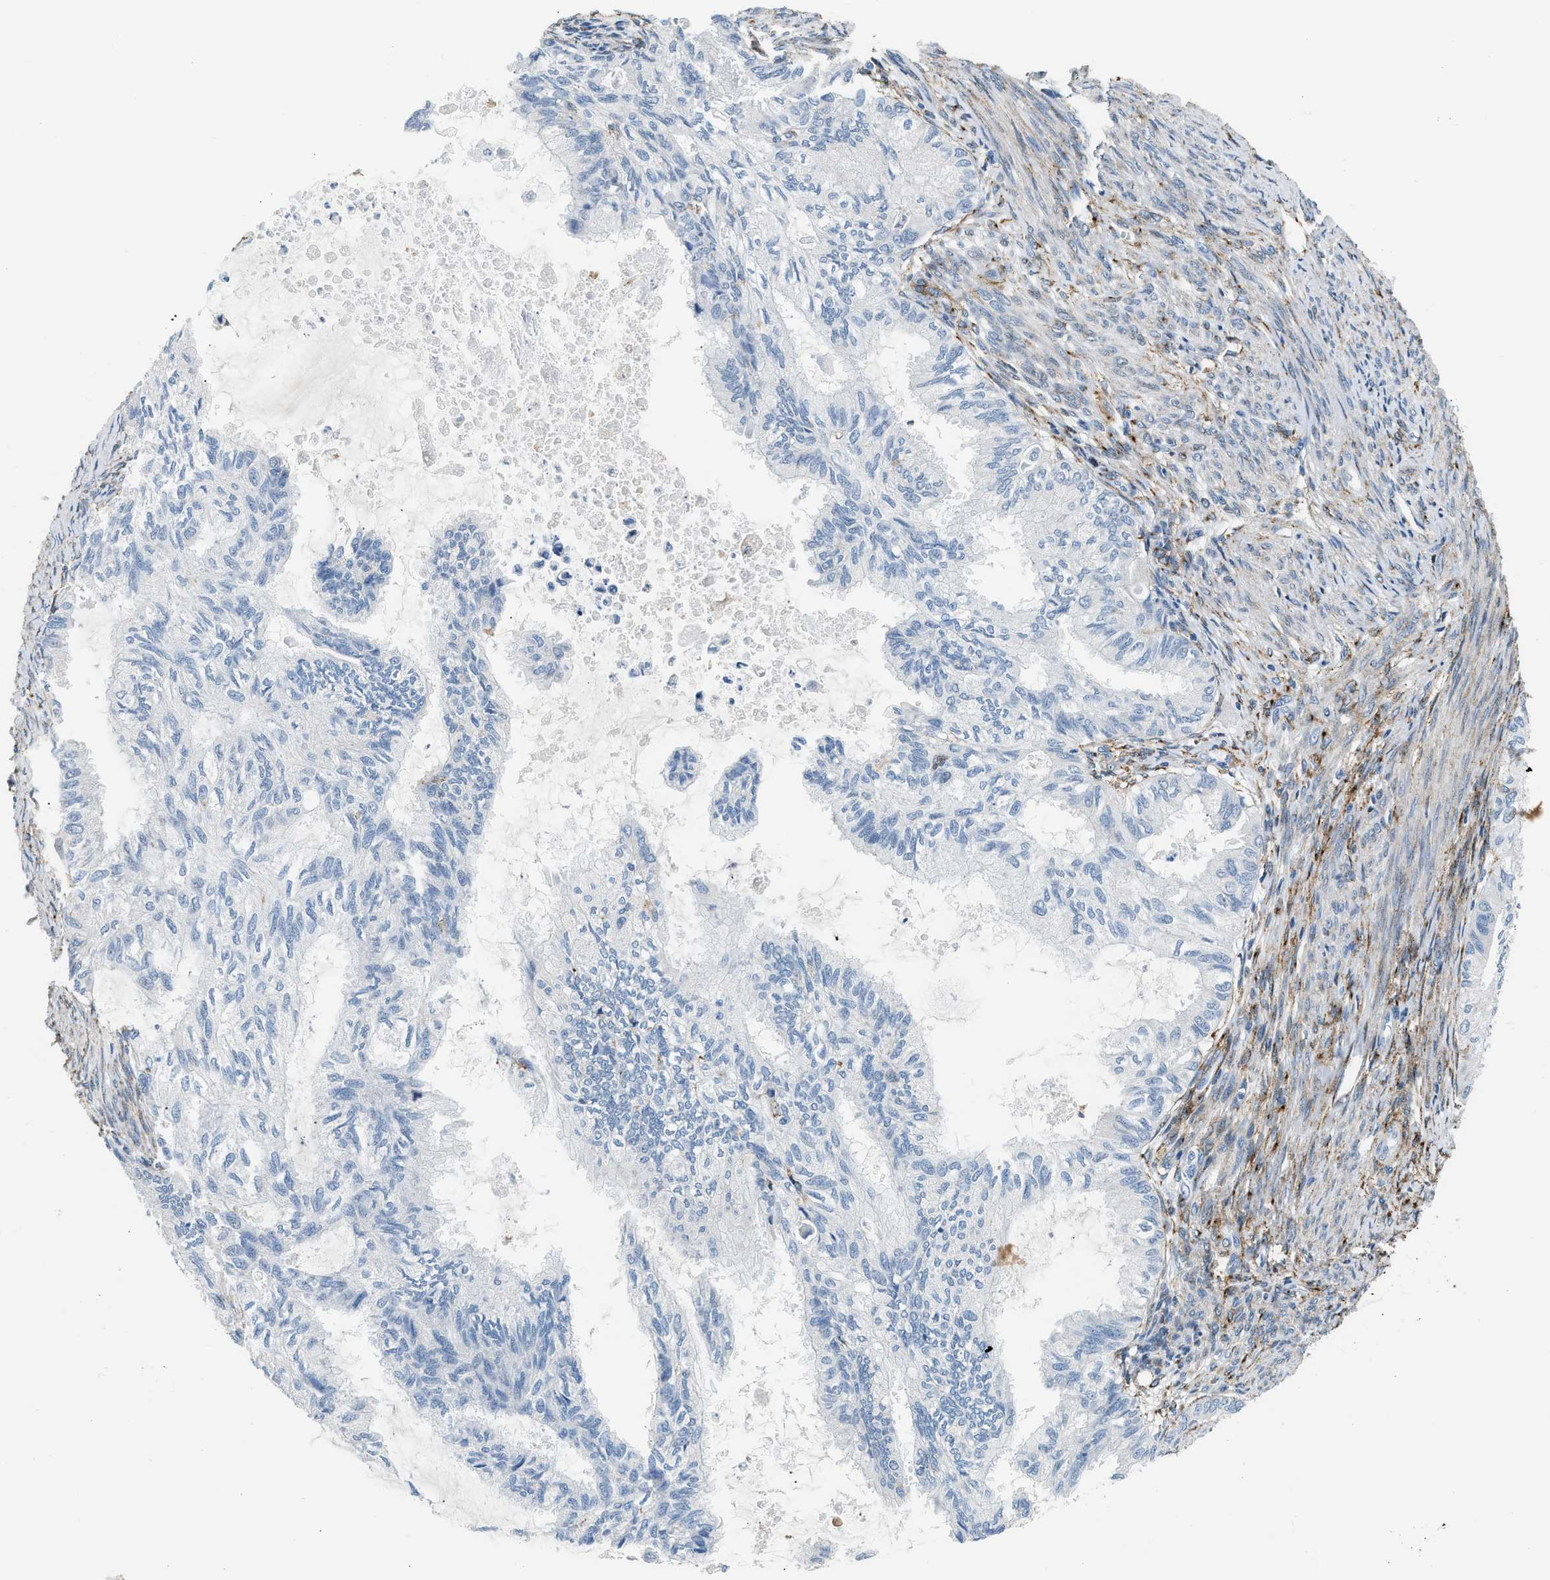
{"staining": {"intensity": "negative", "quantity": "none", "location": "none"}, "tissue": "cervical cancer", "cell_type": "Tumor cells", "image_type": "cancer", "snomed": [{"axis": "morphology", "description": "Normal tissue, NOS"}, {"axis": "morphology", "description": "Adenocarcinoma, NOS"}, {"axis": "topography", "description": "Cervix"}, {"axis": "topography", "description": "Endometrium"}], "caption": "An immunohistochemistry (IHC) photomicrograph of cervical cancer is shown. There is no staining in tumor cells of cervical cancer.", "gene": "LRP1", "patient": {"sex": "female", "age": 86}}